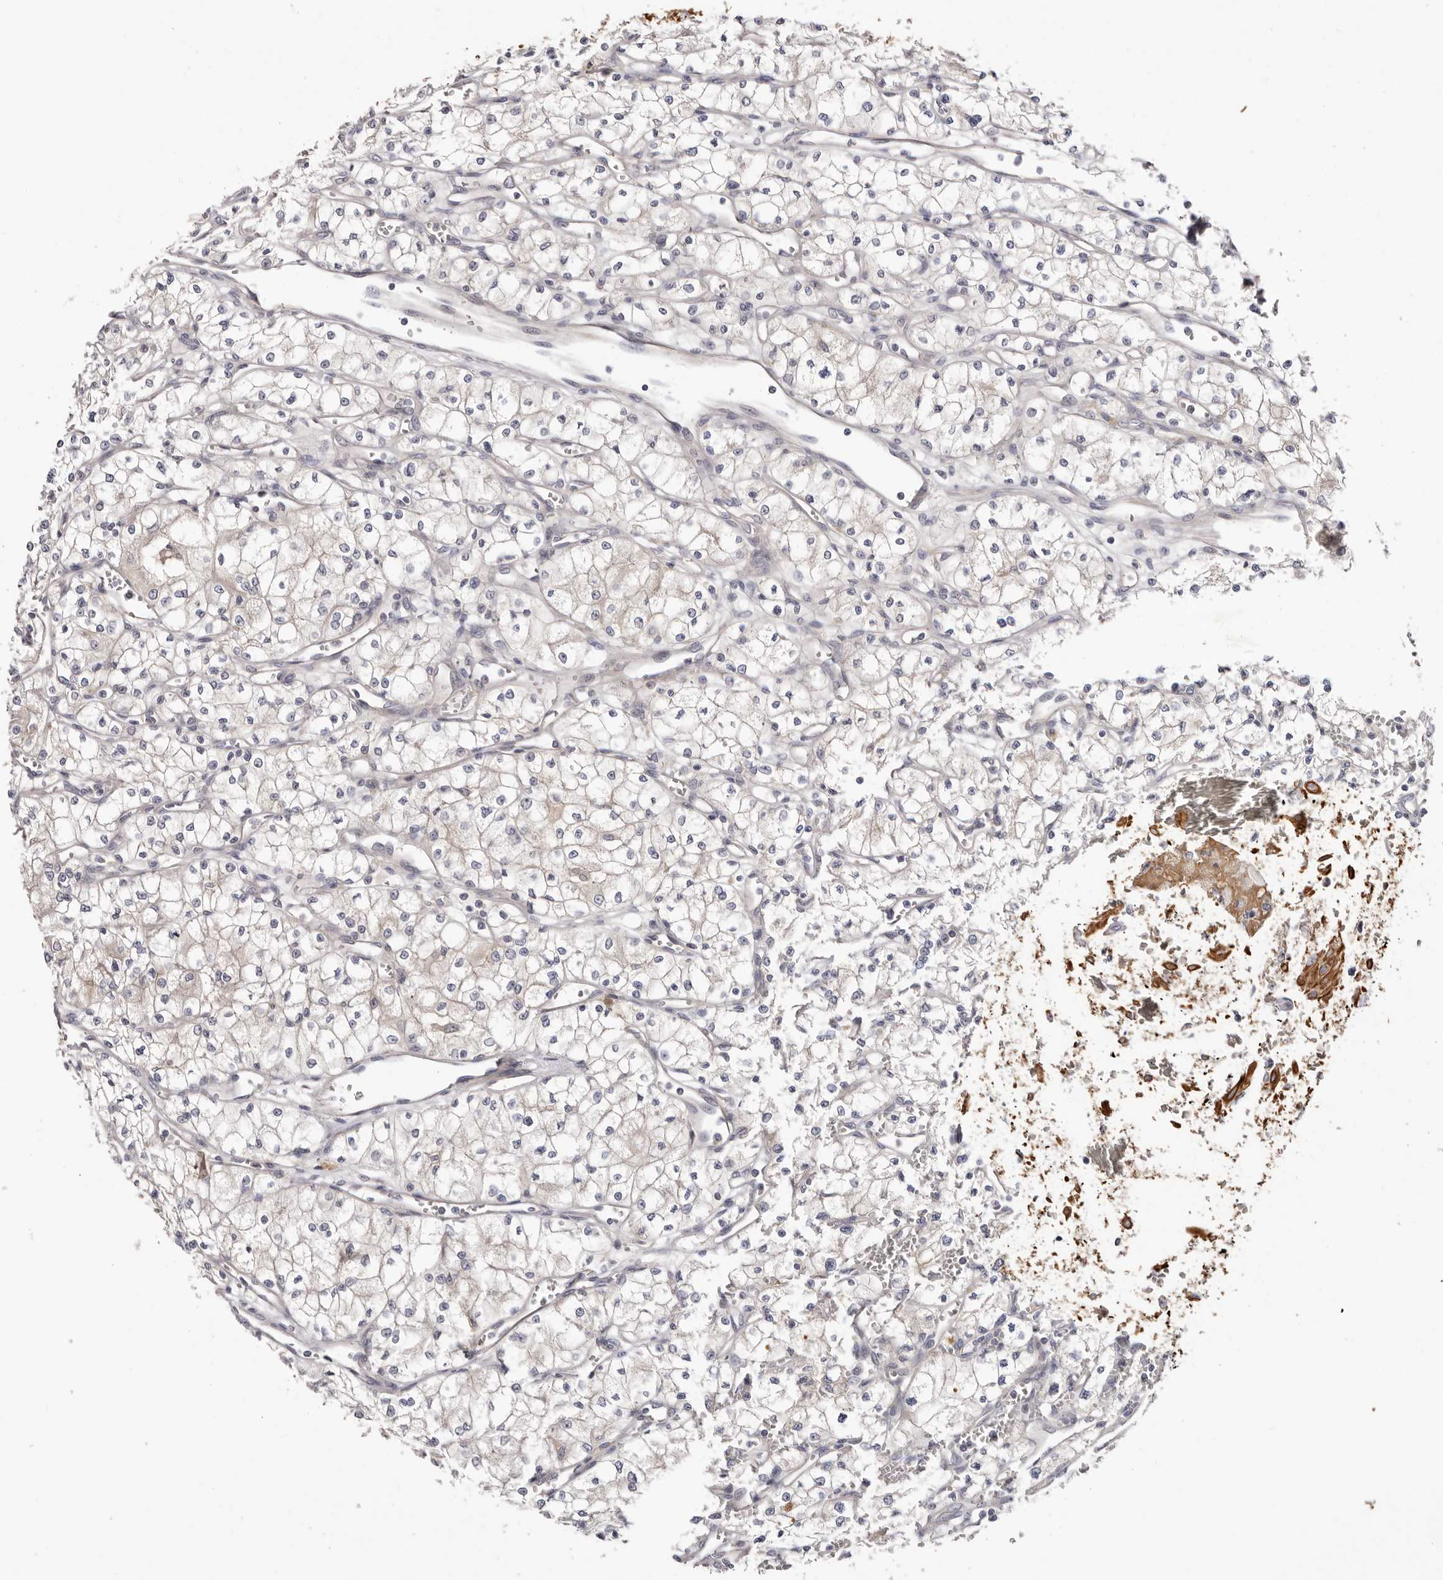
{"staining": {"intensity": "negative", "quantity": "none", "location": "none"}, "tissue": "renal cancer", "cell_type": "Tumor cells", "image_type": "cancer", "snomed": [{"axis": "morphology", "description": "Adenocarcinoma, NOS"}, {"axis": "topography", "description": "Kidney"}], "caption": "Immunohistochemistry photomicrograph of neoplastic tissue: human renal adenocarcinoma stained with DAB exhibits no significant protein staining in tumor cells. (DAB (3,3'-diaminobenzidine) immunohistochemistry (IHC) with hematoxylin counter stain).", "gene": "STK16", "patient": {"sex": "male", "age": 59}}